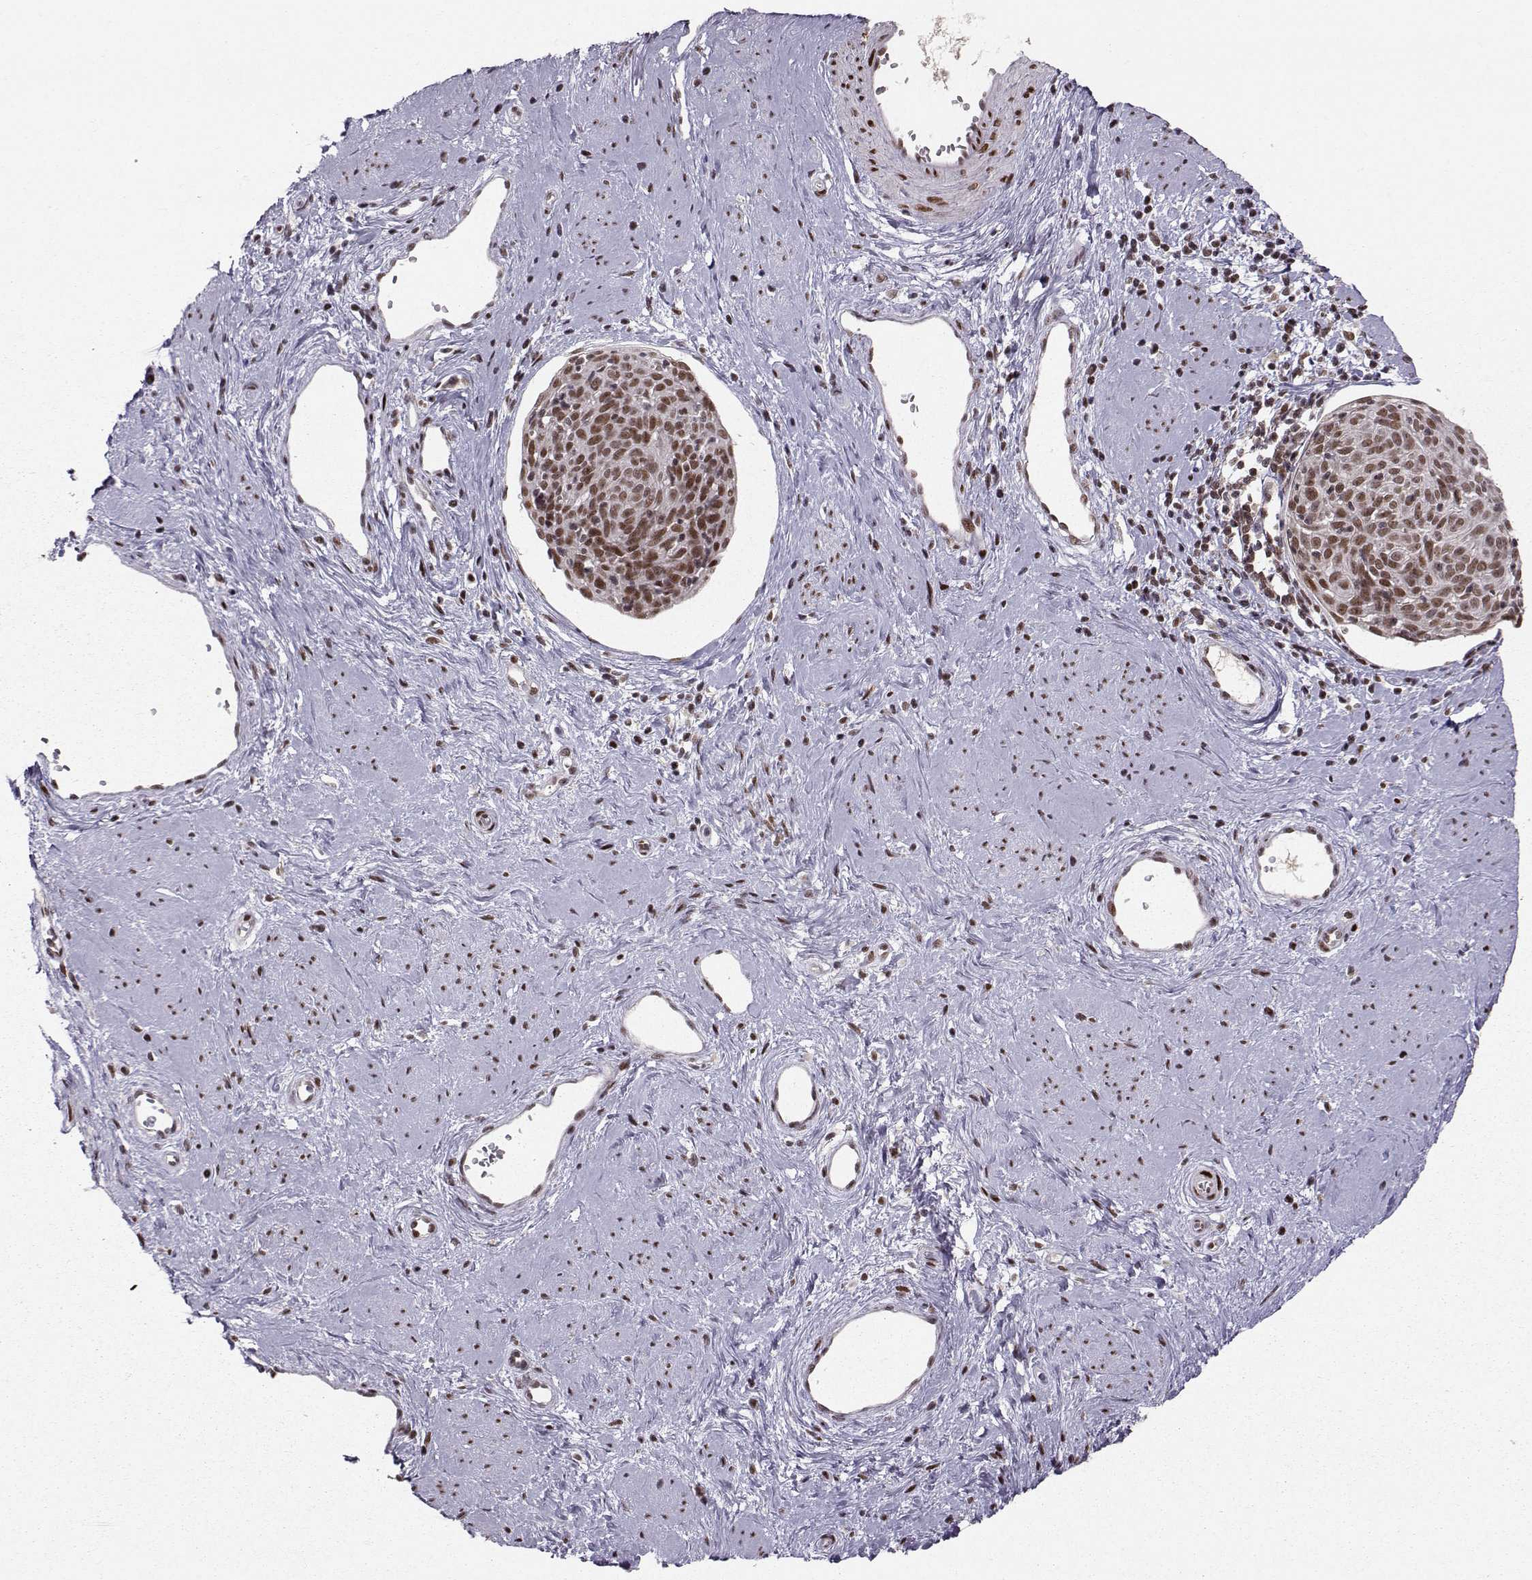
{"staining": {"intensity": "strong", "quantity": ">75%", "location": "nuclear"}, "tissue": "cervical cancer", "cell_type": "Tumor cells", "image_type": "cancer", "snomed": [{"axis": "morphology", "description": "Squamous cell carcinoma, NOS"}, {"axis": "topography", "description": "Cervix"}], "caption": "IHC of human squamous cell carcinoma (cervical) demonstrates high levels of strong nuclear positivity in approximately >75% of tumor cells.", "gene": "SNAPC2", "patient": {"sex": "female", "age": 39}}